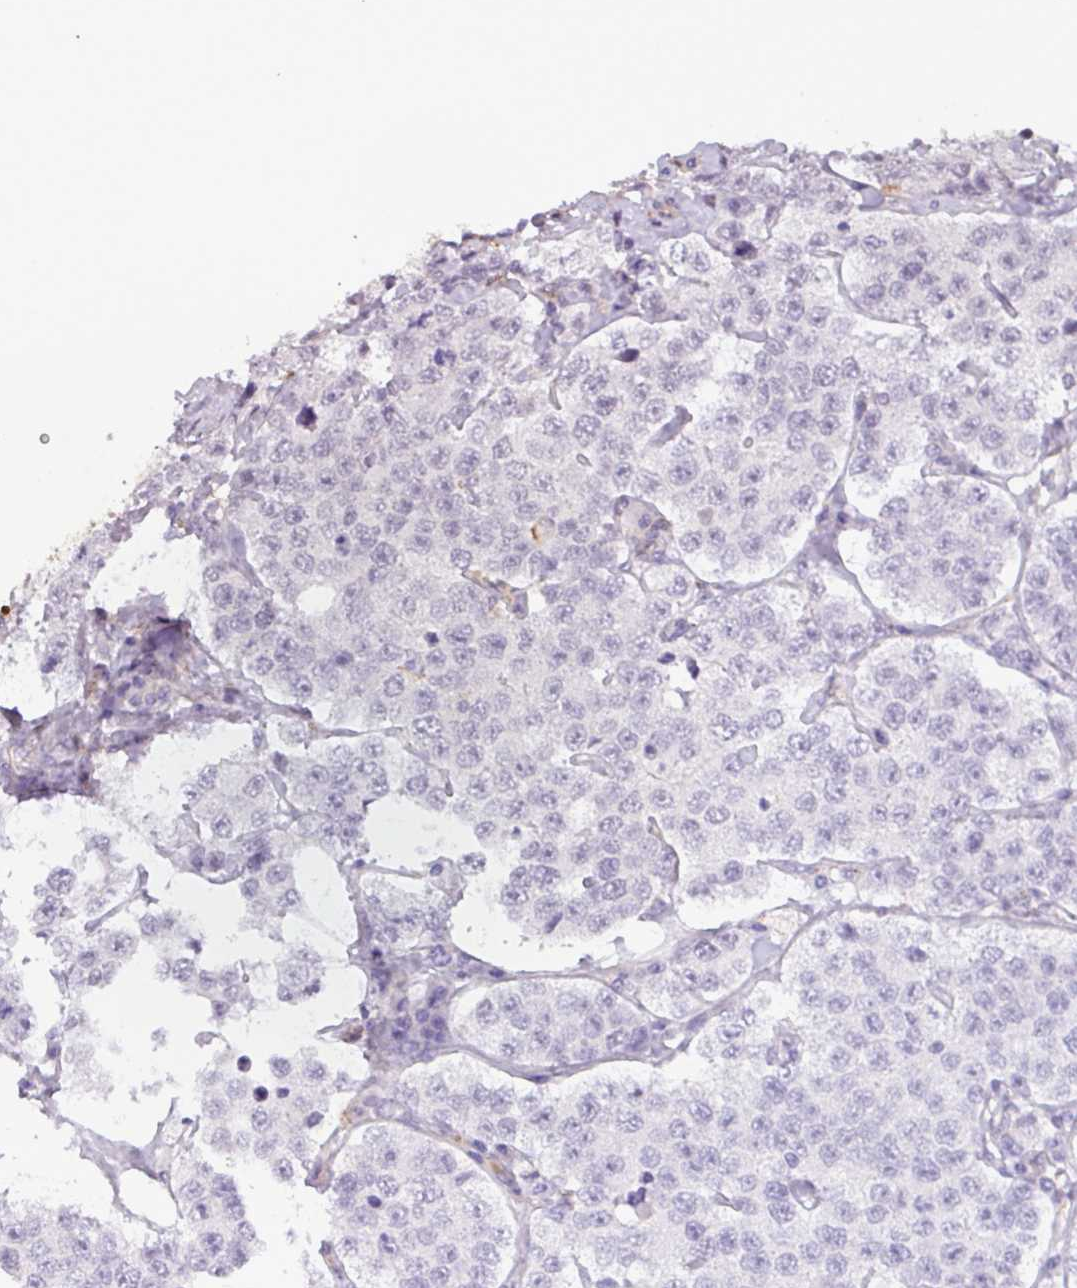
{"staining": {"intensity": "negative", "quantity": "none", "location": "none"}, "tissue": "testis cancer", "cell_type": "Tumor cells", "image_type": "cancer", "snomed": [{"axis": "morphology", "description": "Seminoma, NOS"}, {"axis": "topography", "description": "Testis"}], "caption": "Human testis cancer (seminoma) stained for a protein using IHC shows no staining in tumor cells.", "gene": "CHST11", "patient": {"sex": "male", "age": 34}}